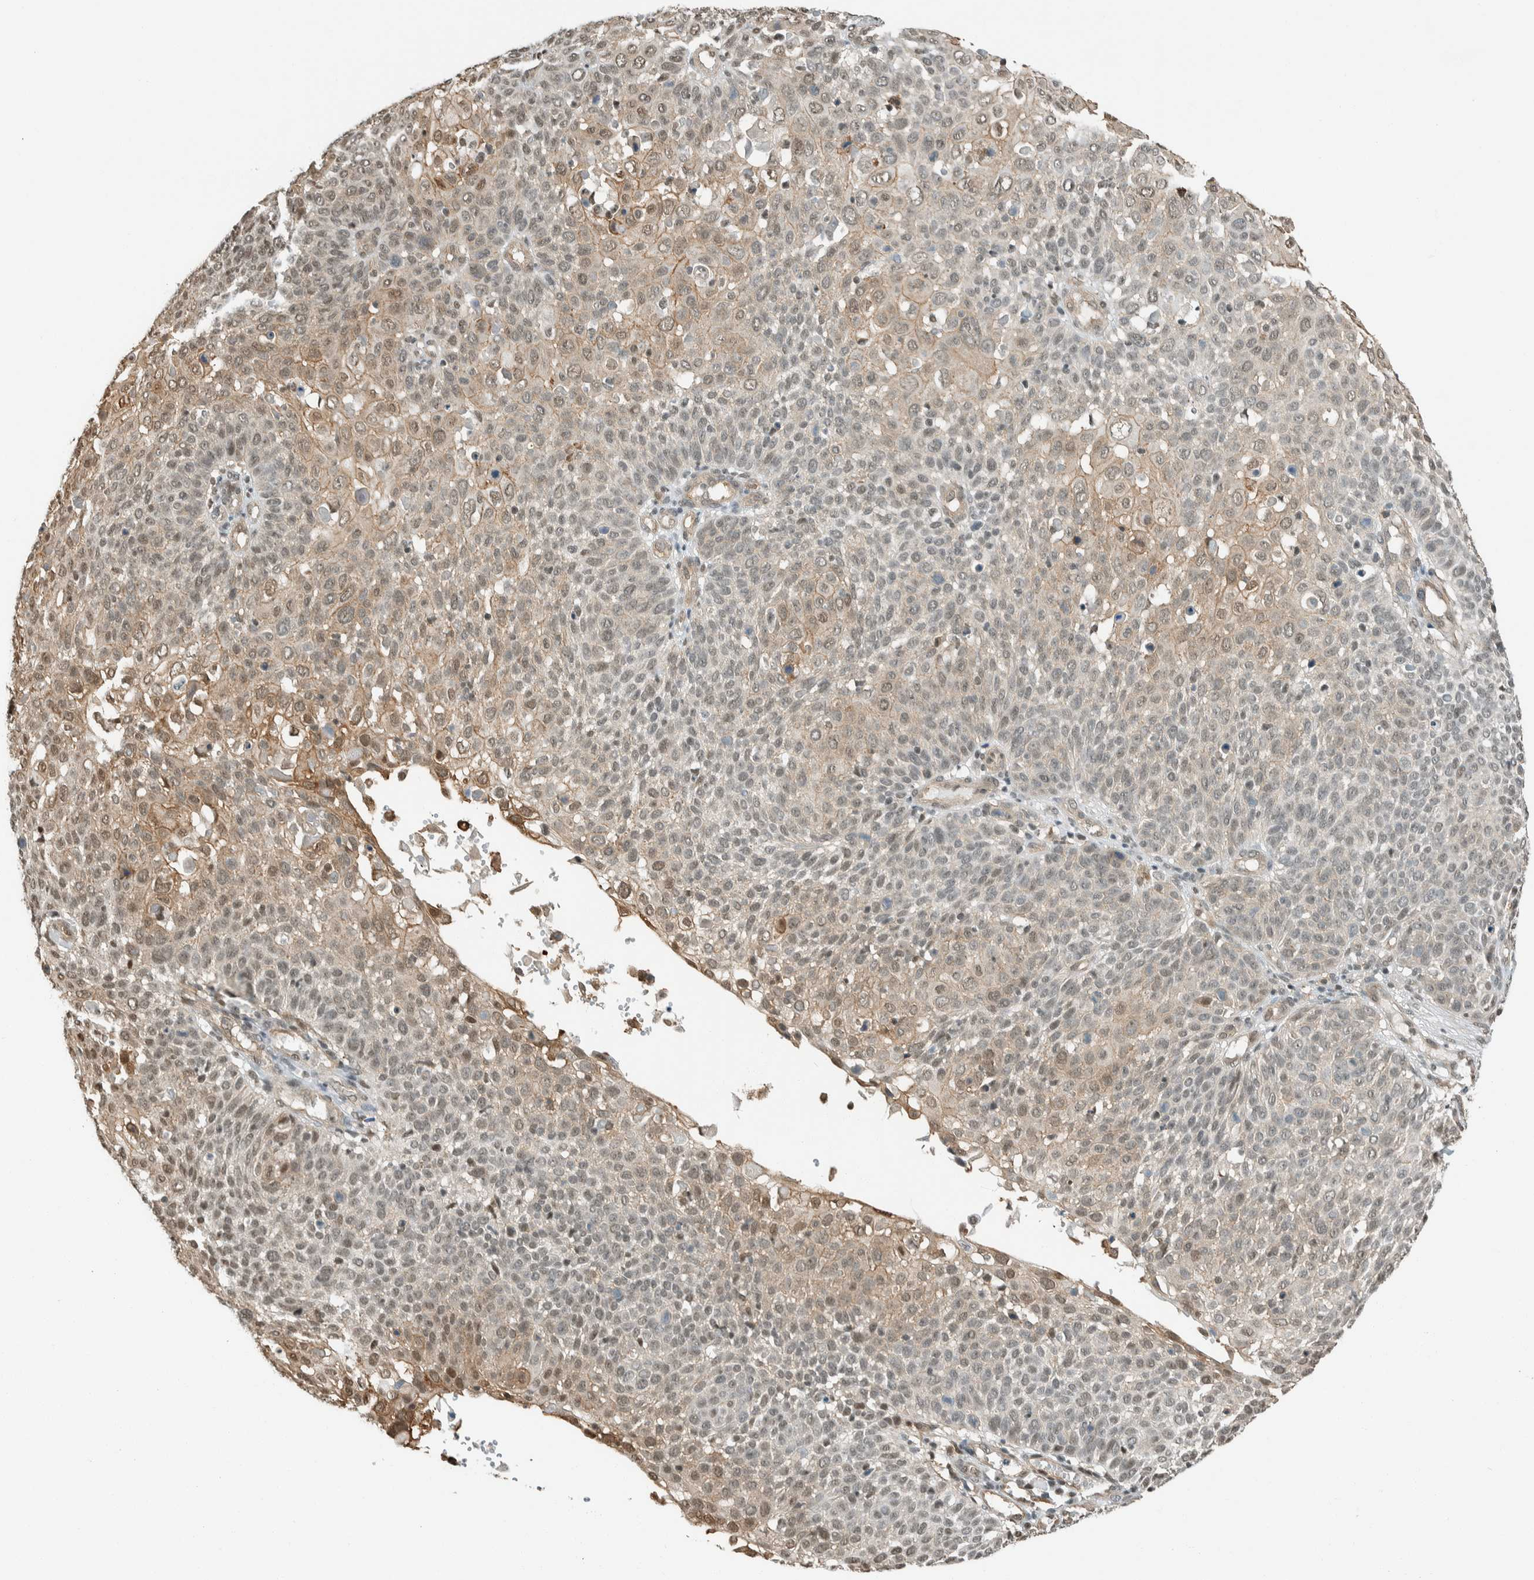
{"staining": {"intensity": "weak", "quantity": "25%-75%", "location": "cytoplasmic/membranous,nuclear"}, "tissue": "cervical cancer", "cell_type": "Tumor cells", "image_type": "cancer", "snomed": [{"axis": "morphology", "description": "Squamous cell carcinoma, NOS"}, {"axis": "topography", "description": "Cervix"}], "caption": "Human cervical cancer stained for a protein (brown) exhibits weak cytoplasmic/membranous and nuclear positive expression in about 25%-75% of tumor cells.", "gene": "NIBAN2", "patient": {"sex": "female", "age": 74}}